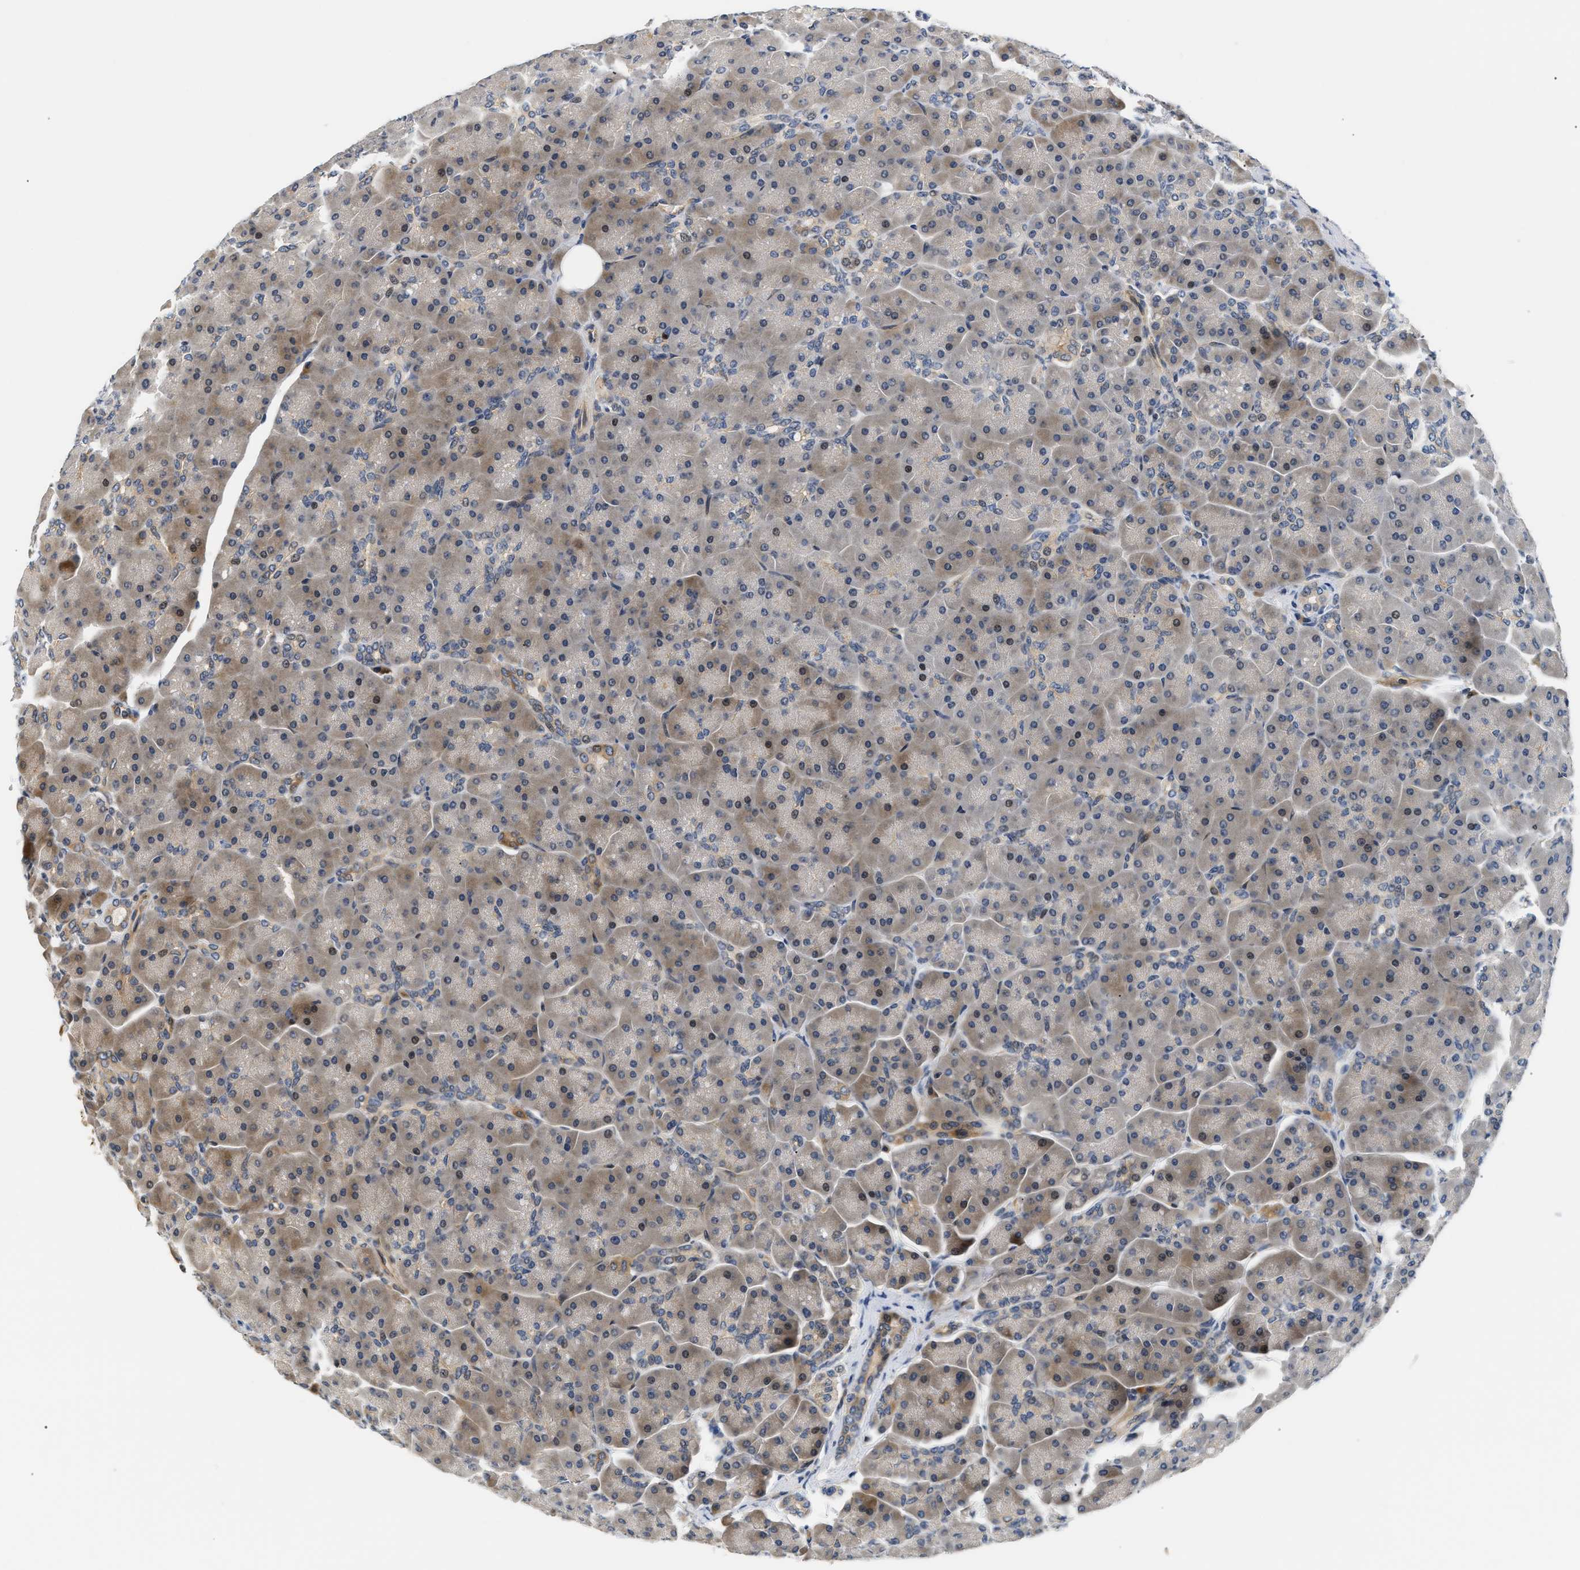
{"staining": {"intensity": "moderate", "quantity": ">75%", "location": "cytoplasmic/membranous"}, "tissue": "pancreas", "cell_type": "Exocrine glandular cells", "image_type": "normal", "snomed": [{"axis": "morphology", "description": "Normal tissue, NOS"}, {"axis": "topography", "description": "Pancreas"}], "caption": "Protein staining of unremarkable pancreas reveals moderate cytoplasmic/membranous positivity in about >75% of exocrine glandular cells. (DAB IHC, brown staining for protein, blue staining for nuclei).", "gene": "TNIP2", "patient": {"sex": "male", "age": 66}}